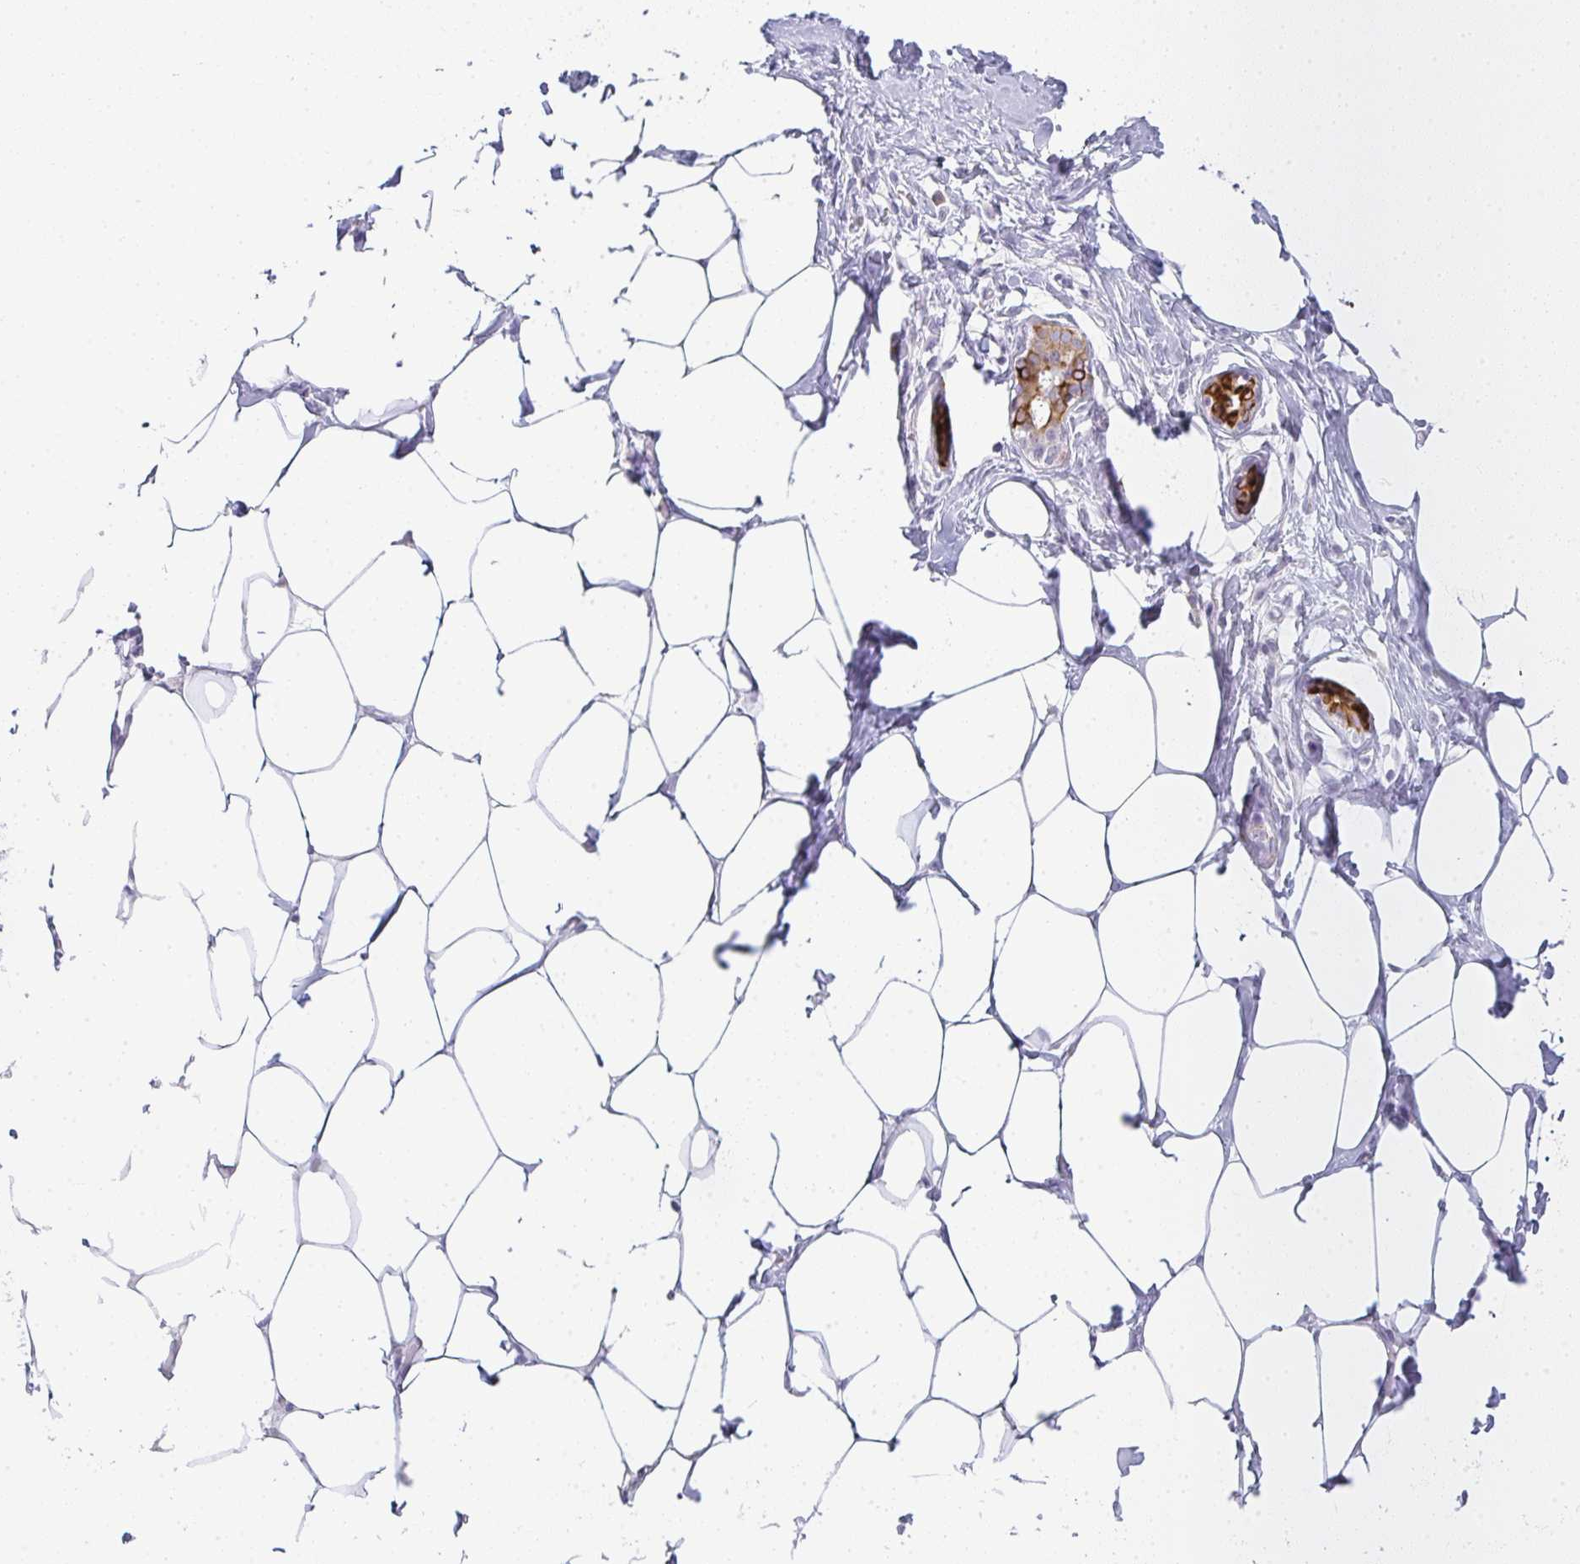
{"staining": {"intensity": "negative", "quantity": "none", "location": "none"}, "tissue": "breast", "cell_type": "Adipocytes", "image_type": "normal", "snomed": [{"axis": "morphology", "description": "Normal tissue, NOS"}, {"axis": "topography", "description": "Breast"}], "caption": "Immunohistochemistry (IHC) micrograph of benign breast: breast stained with DAB exhibits no significant protein expression in adipocytes.", "gene": "SIRPB2", "patient": {"sex": "female", "age": 27}}